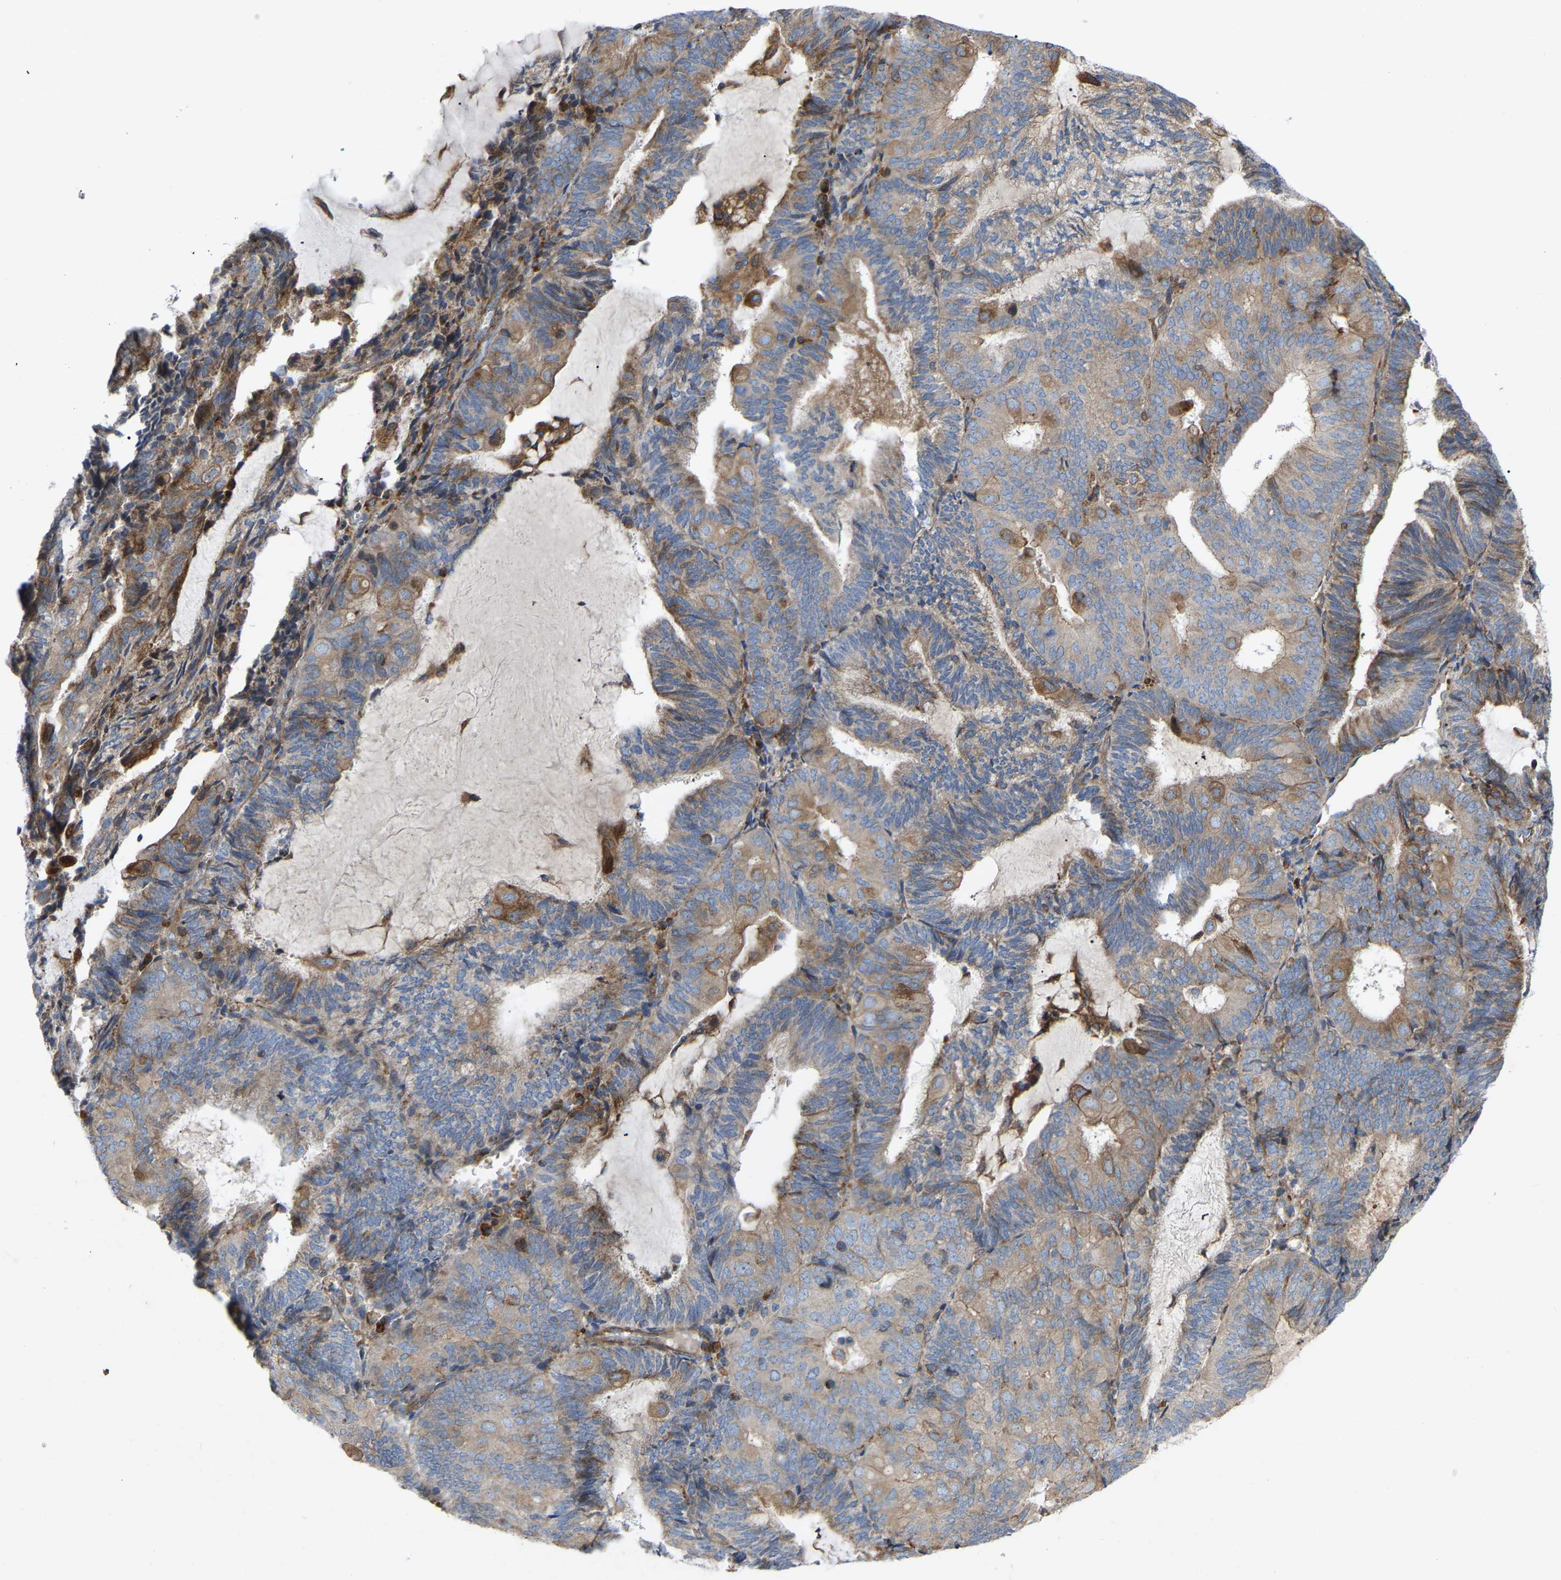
{"staining": {"intensity": "moderate", "quantity": "25%-75%", "location": "cytoplasmic/membranous"}, "tissue": "endometrial cancer", "cell_type": "Tumor cells", "image_type": "cancer", "snomed": [{"axis": "morphology", "description": "Adenocarcinoma, NOS"}, {"axis": "topography", "description": "Endometrium"}], "caption": "Protein staining of endometrial cancer tissue shows moderate cytoplasmic/membranous staining in approximately 25%-75% of tumor cells.", "gene": "TOR1B", "patient": {"sex": "female", "age": 81}}